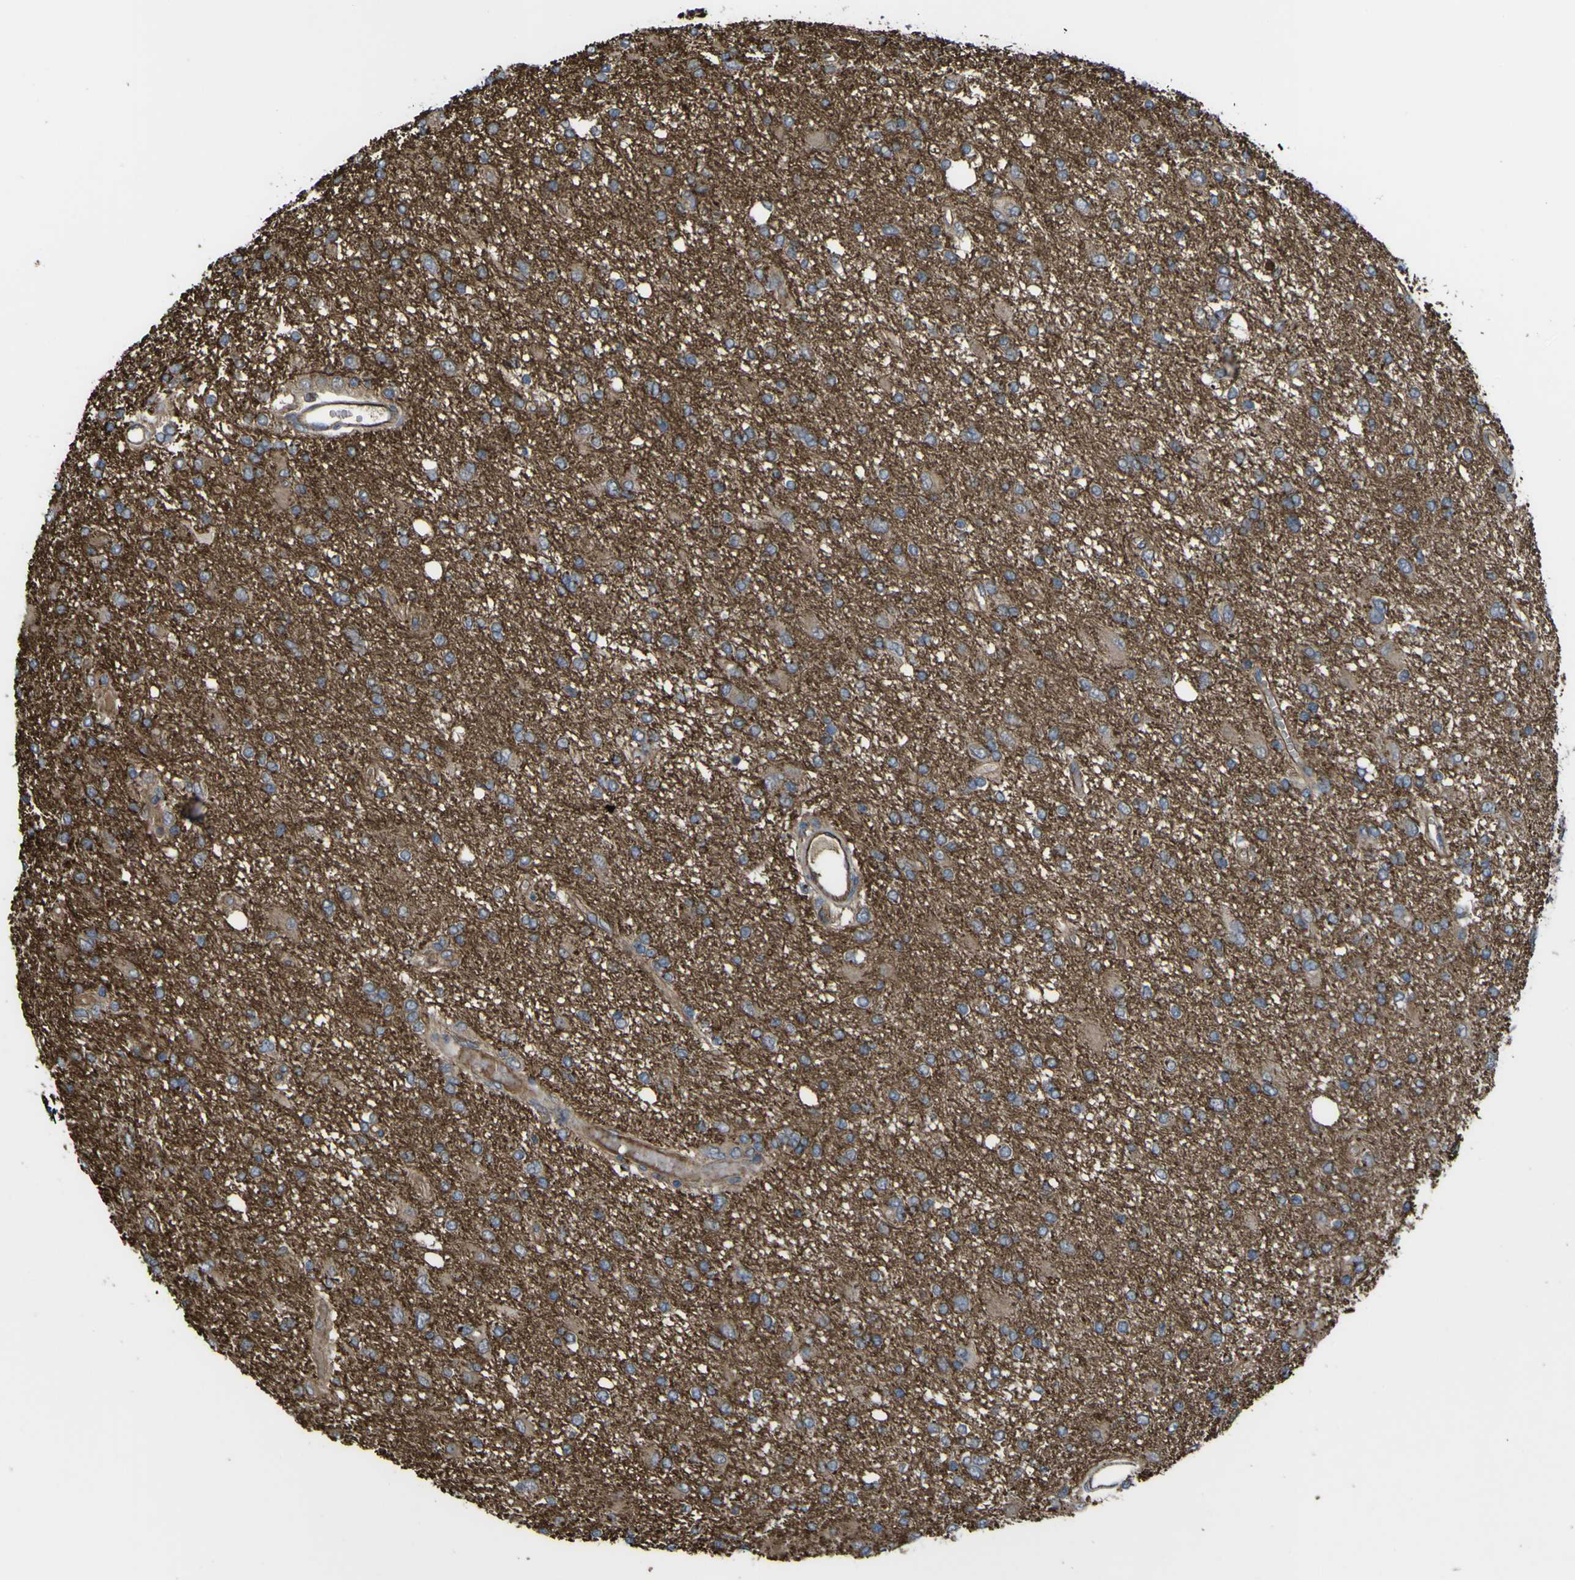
{"staining": {"intensity": "weak", "quantity": "25%-75%", "location": "cytoplasmic/membranous"}, "tissue": "glioma", "cell_type": "Tumor cells", "image_type": "cancer", "snomed": [{"axis": "morphology", "description": "Glioma, malignant, High grade"}, {"axis": "topography", "description": "Brain"}], "caption": "A low amount of weak cytoplasmic/membranous expression is appreciated in approximately 25%-75% of tumor cells in glioma tissue.", "gene": "FBXO30", "patient": {"sex": "female", "age": 59}}